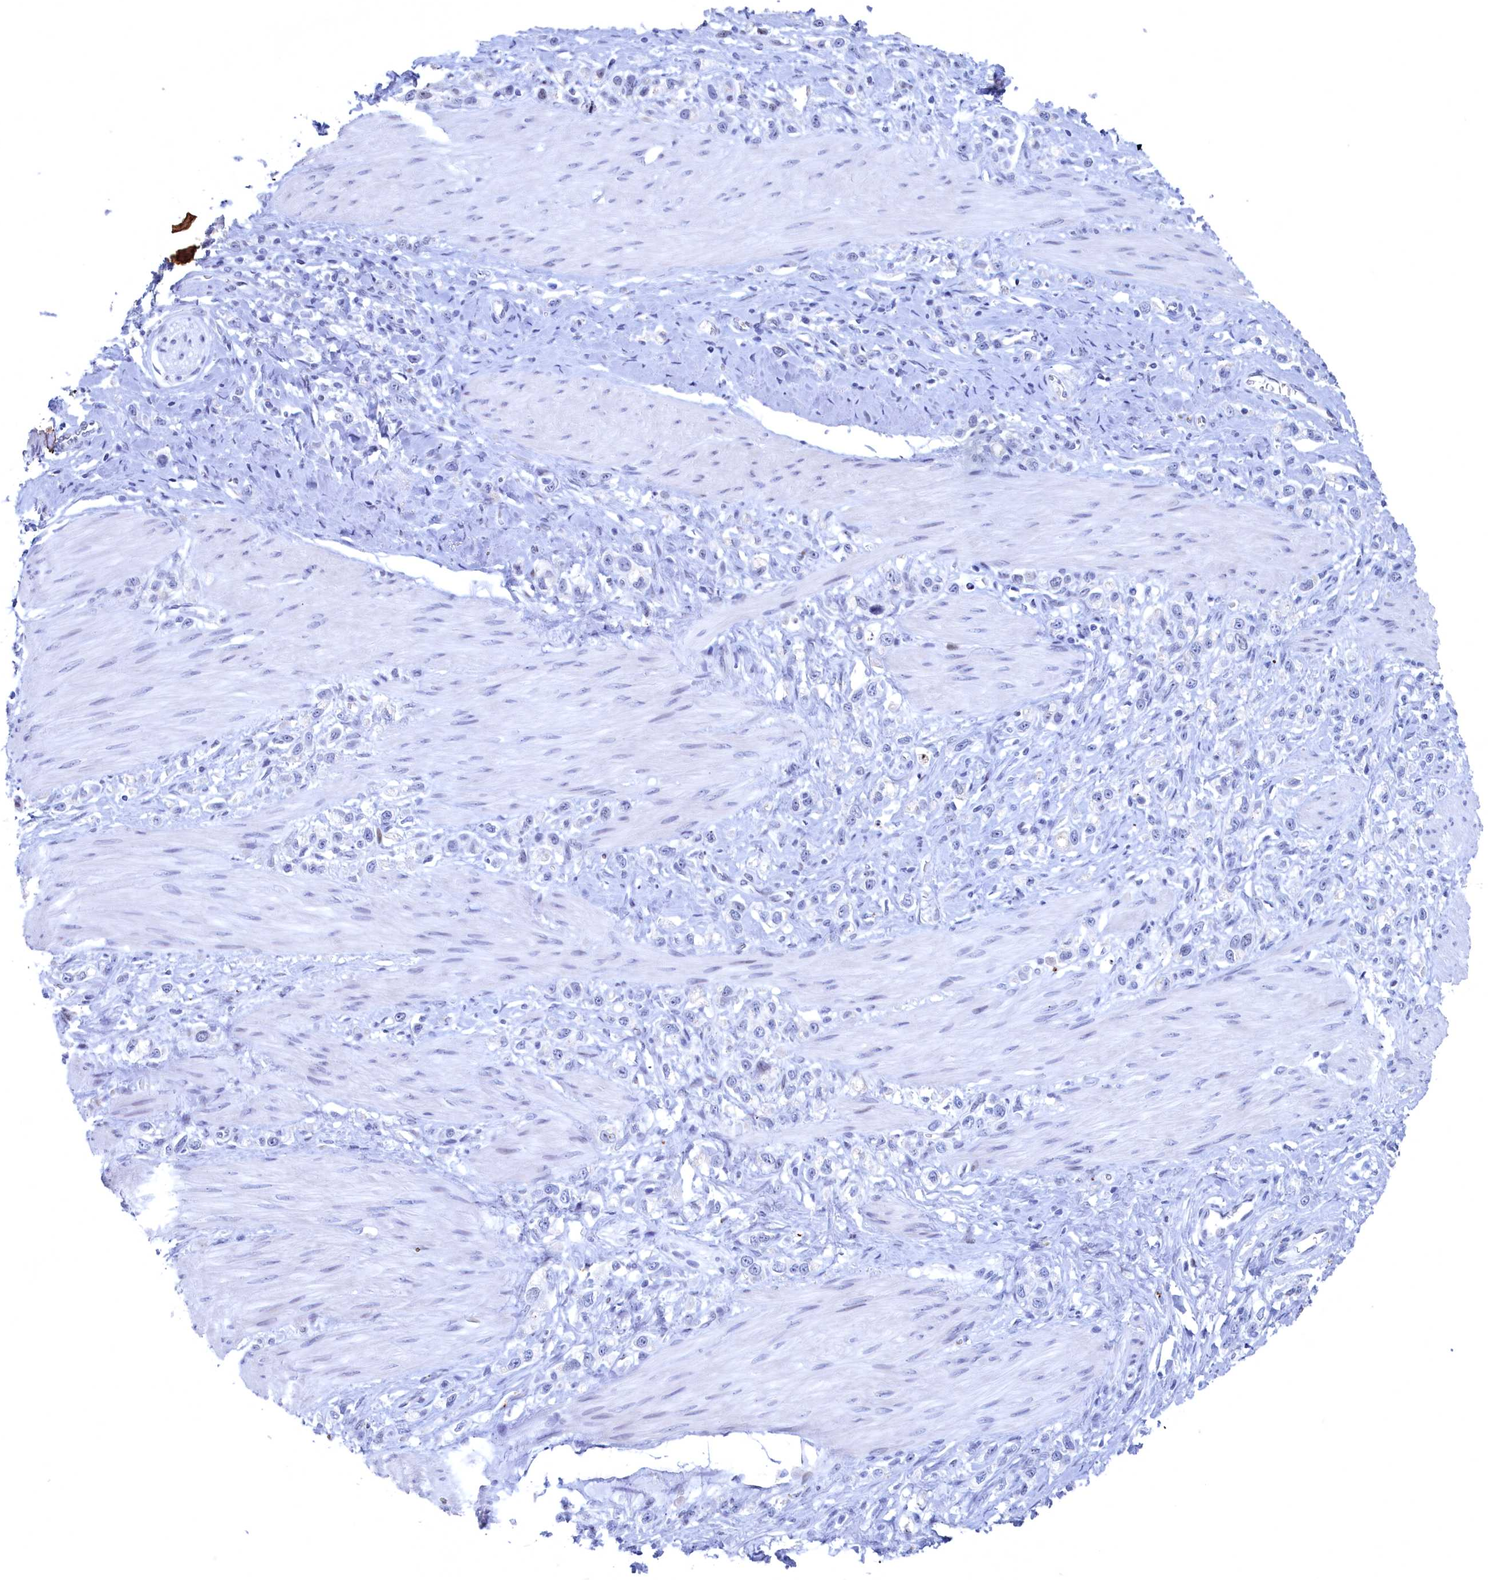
{"staining": {"intensity": "negative", "quantity": "none", "location": "none"}, "tissue": "stomach cancer", "cell_type": "Tumor cells", "image_type": "cancer", "snomed": [{"axis": "morphology", "description": "Adenocarcinoma, NOS"}, {"axis": "topography", "description": "Stomach"}], "caption": "Tumor cells are negative for brown protein staining in stomach cancer. The staining is performed using DAB brown chromogen with nuclei counter-stained in using hematoxylin.", "gene": "WDR76", "patient": {"sex": "female", "age": 65}}